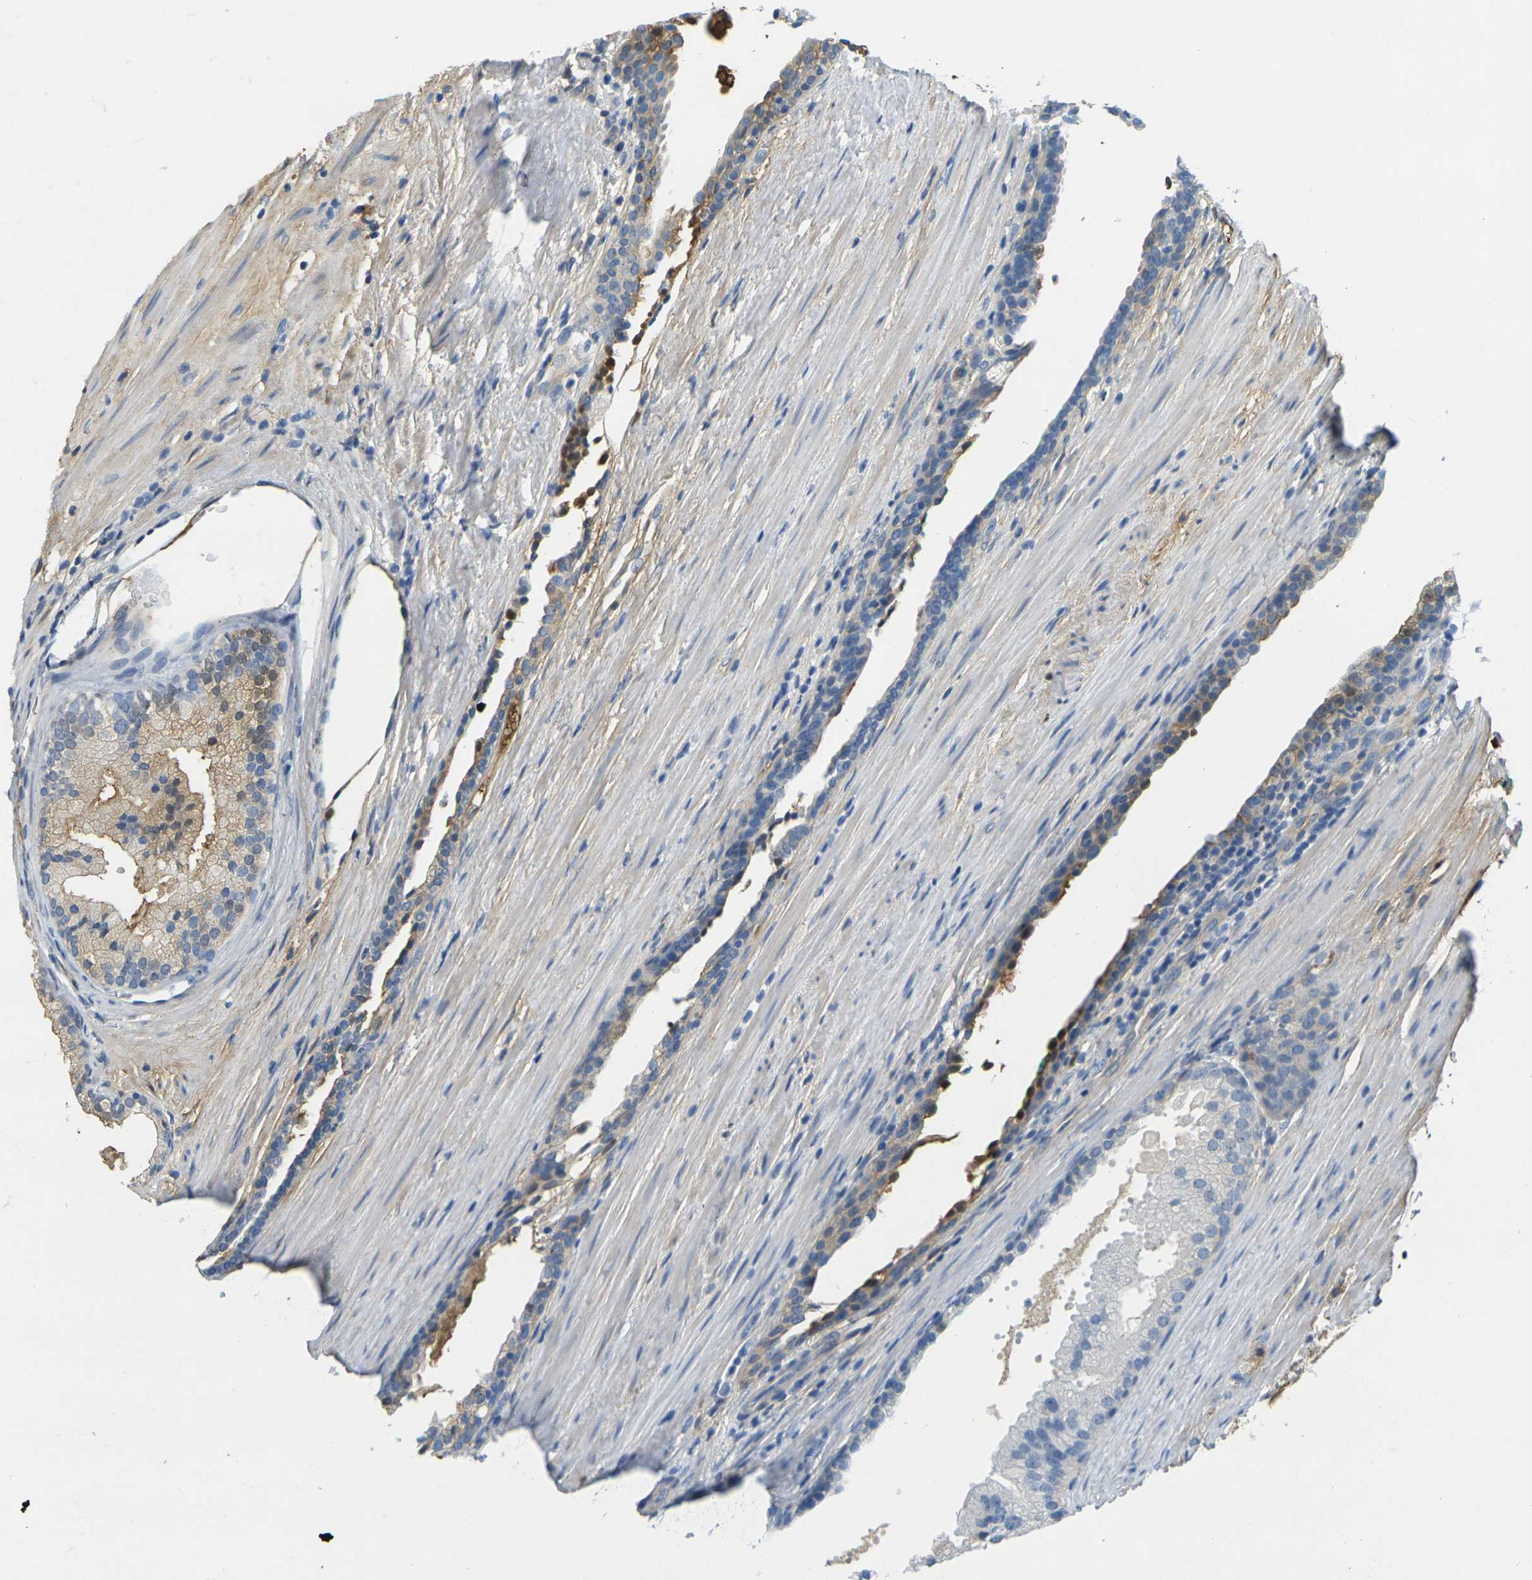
{"staining": {"intensity": "moderate", "quantity": "25%-75%", "location": "cytoplasmic/membranous"}, "tissue": "prostate cancer", "cell_type": "Tumor cells", "image_type": "cancer", "snomed": [{"axis": "morphology", "description": "Adenocarcinoma, Low grade"}, {"axis": "topography", "description": "Prostate"}], "caption": "Immunohistochemistry (IHC) photomicrograph of human prostate cancer stained for a protein (brown), which reveals medium levels of moderate cytoplasmic/membranous positivity in about 25%-75% of tumor cells.", "gene": "PLCD1", "patient": {"sex": "male", "age": 69}}